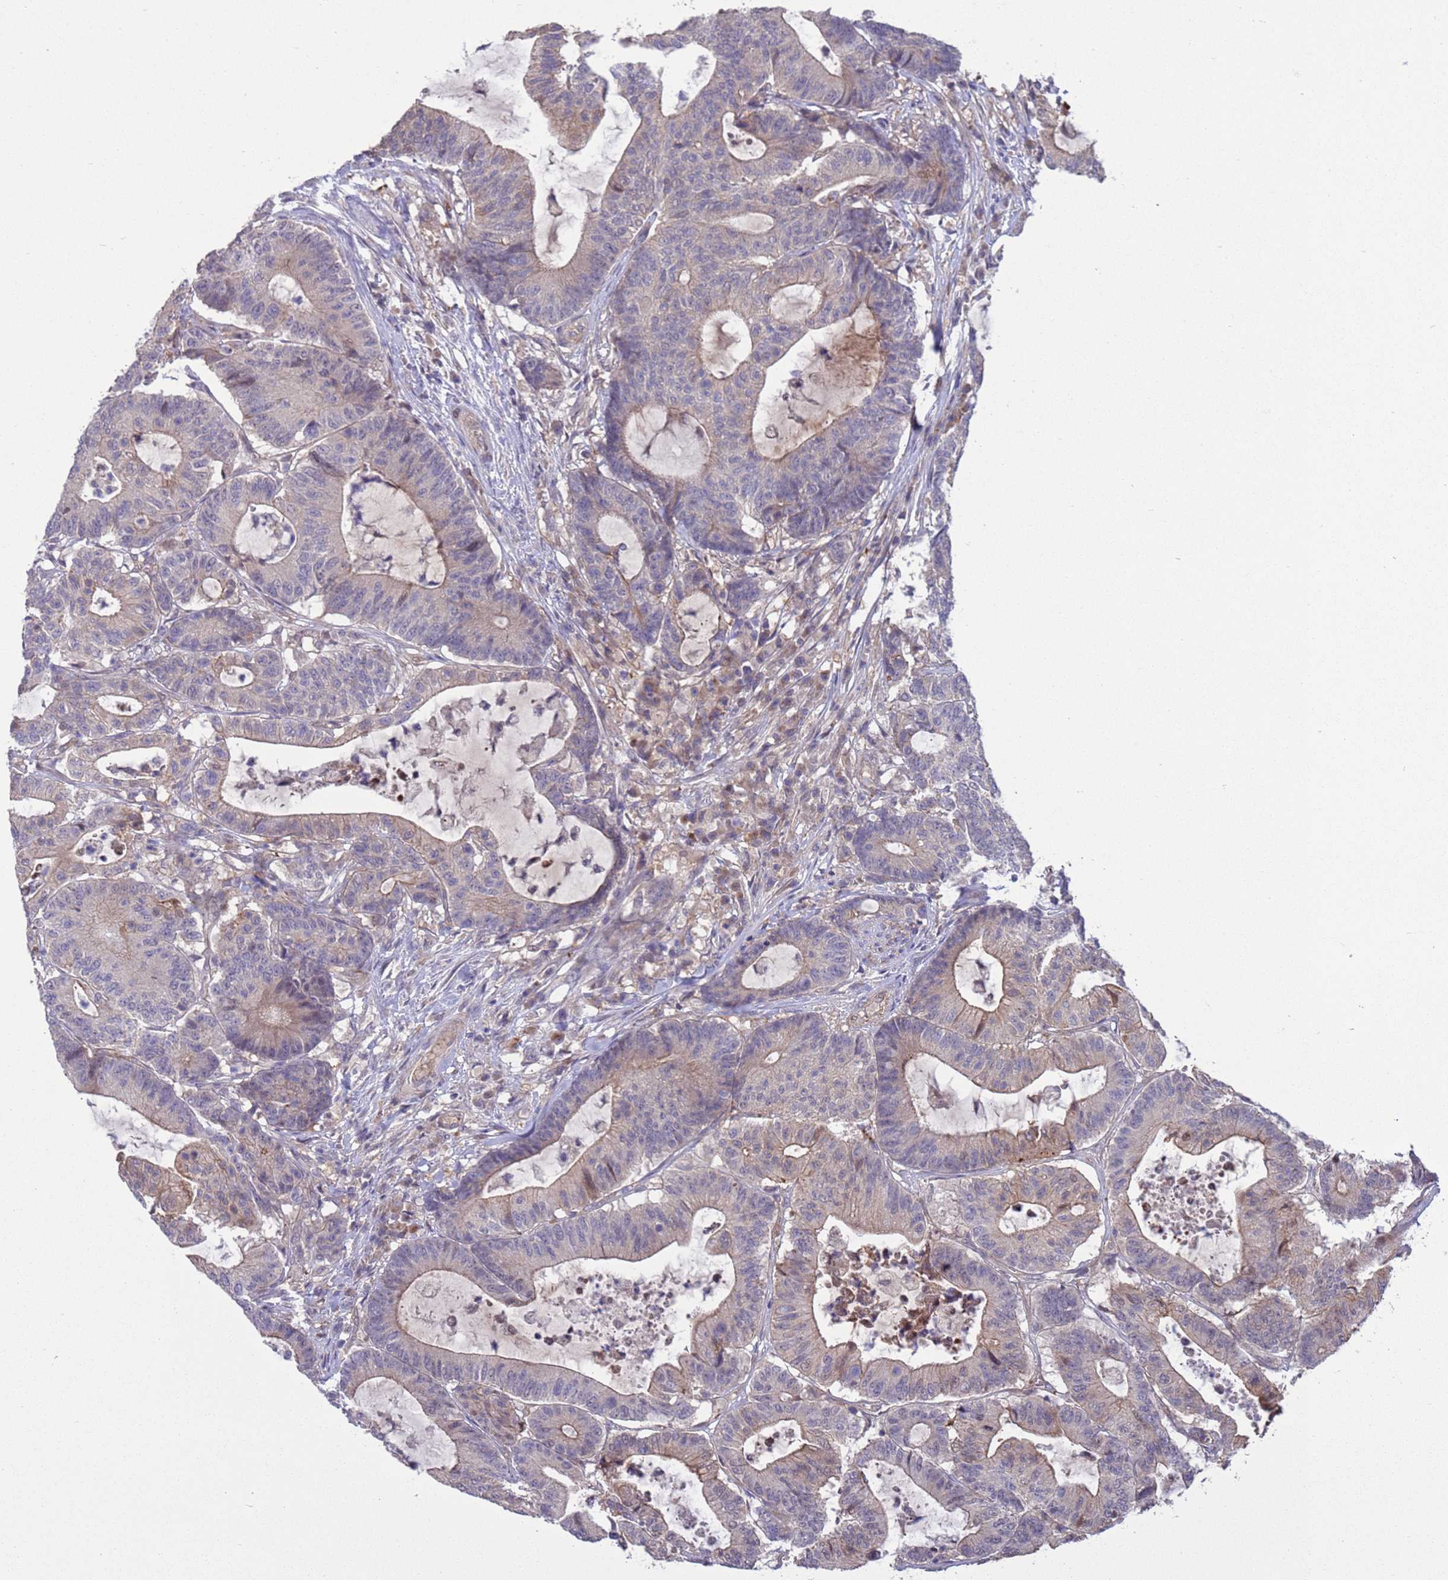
{"staining": {"intensity": "weak", "quantity": "<25%", "location": "cytoplasmic/membranous"}, "tissue": "colorectal cancer", "cell_type": "Tumor cells", "image_type": "cancer", "snomed": [{"axis": "morphology", "description": "Adenocarcinoma, NOS"}, {"axis": "topography", "description": "Colon"}], "caption": "Adenocarcinoma (colorectal) was stained to show a protein in brown. There is no significant expression in tumor cells. (DAB (3,3'-diaminobenzidine) IHC, high magnification).", "gene": "GJA10", "patient": {"sex": "female", "age": 84}}